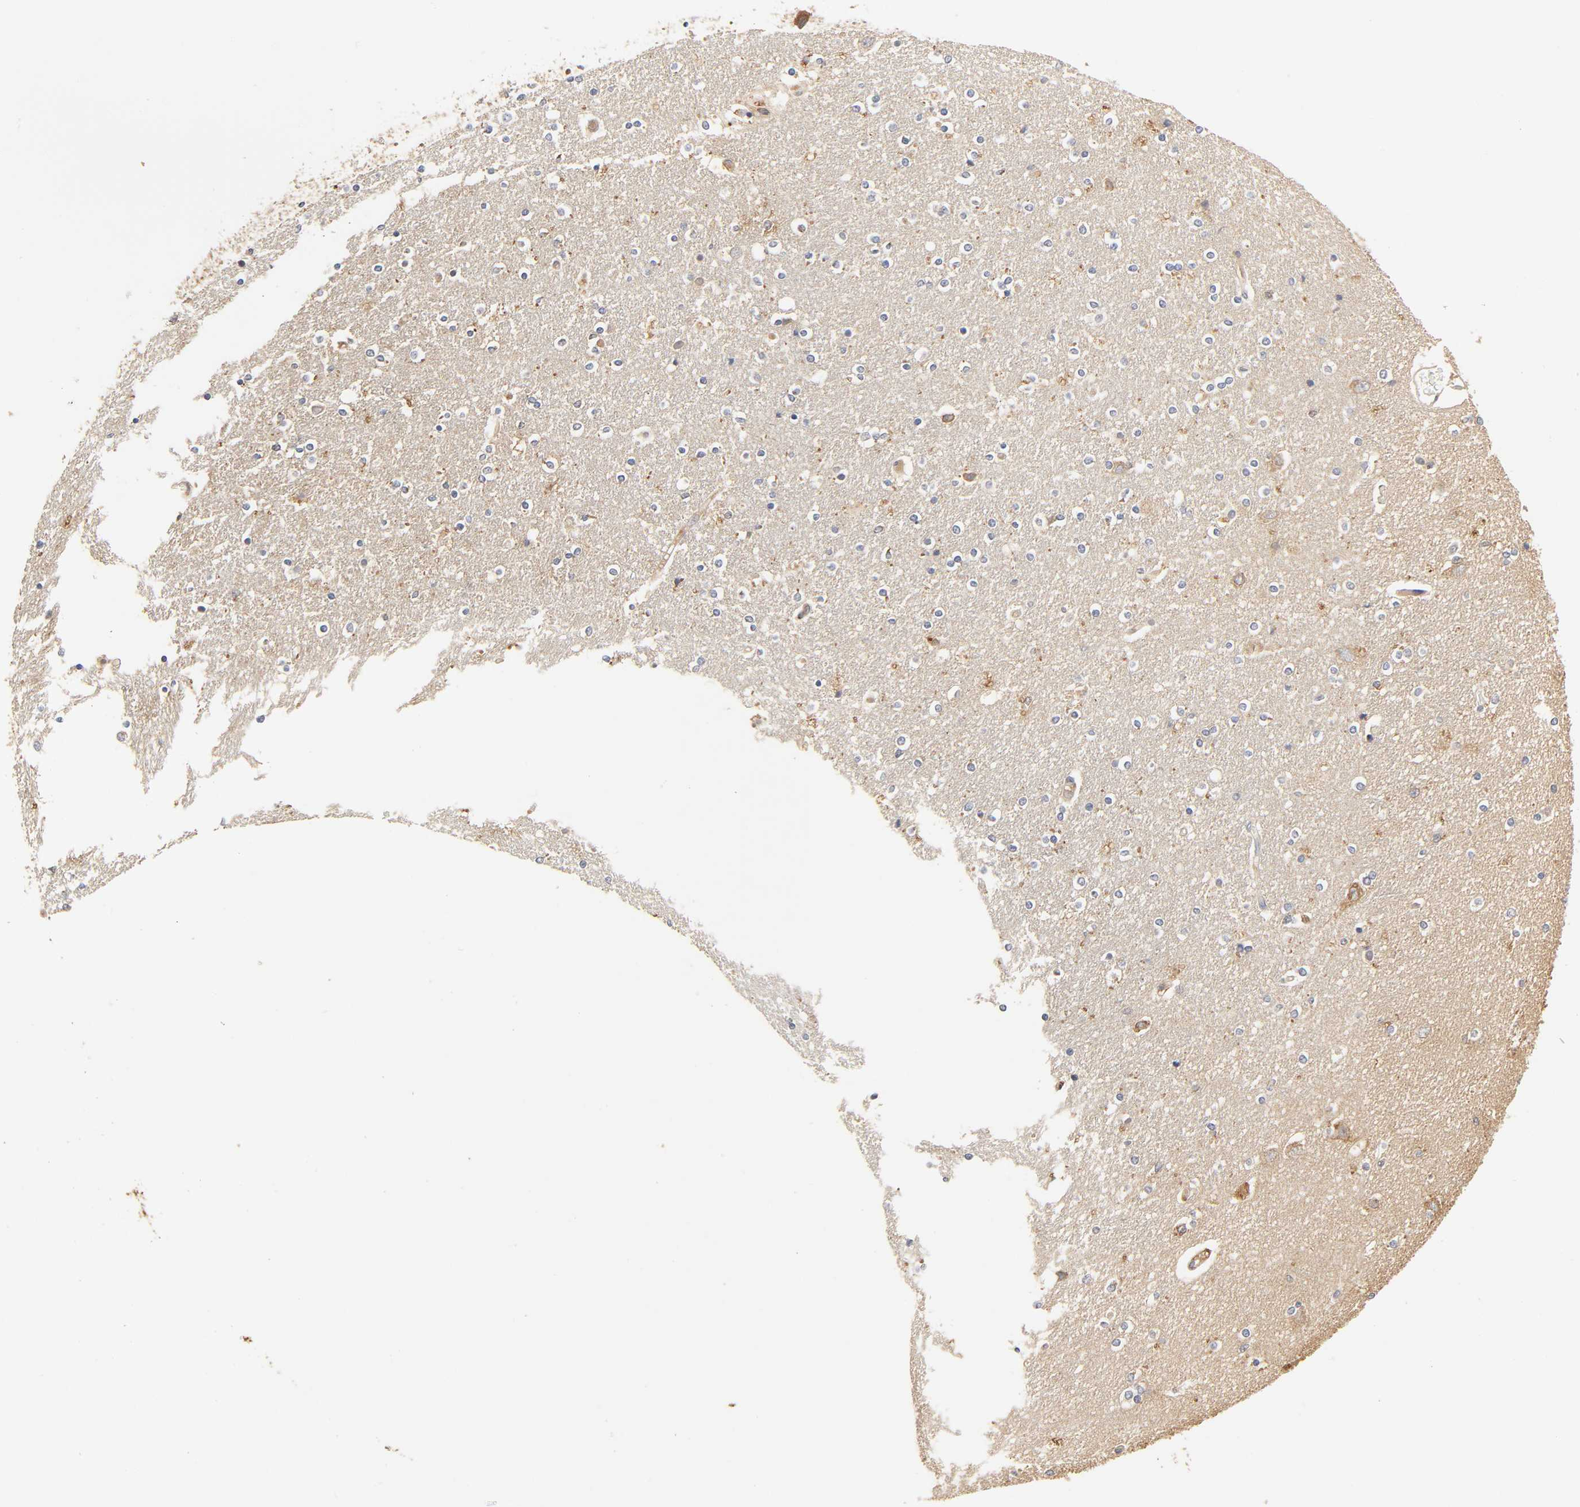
{"staining": {"intensity": "moderate", "quantity": "25%-75%", "location": "cytoplasmic/membranous"}, "tissue": "caudate", "cell_type": "Glial cells", "image_type": "normal", "snomed": [{"axis": "morphology", "description": "Normal tissue, NOS"}, {"axis": "topography", "description": "Lateral ventricle wall"}], "caption": "DAB (3,3'-diaminobenzidine) immunohistochemical staining of benign caudate shows moderate cytoplasmic/membranous protein positivity in approximately 25%-75% of glial cells. (Brightfield microscopy of DAB IHC at high magnification).", "gene": "RHOA", "patient": {"sex": "female", "age": 54}}